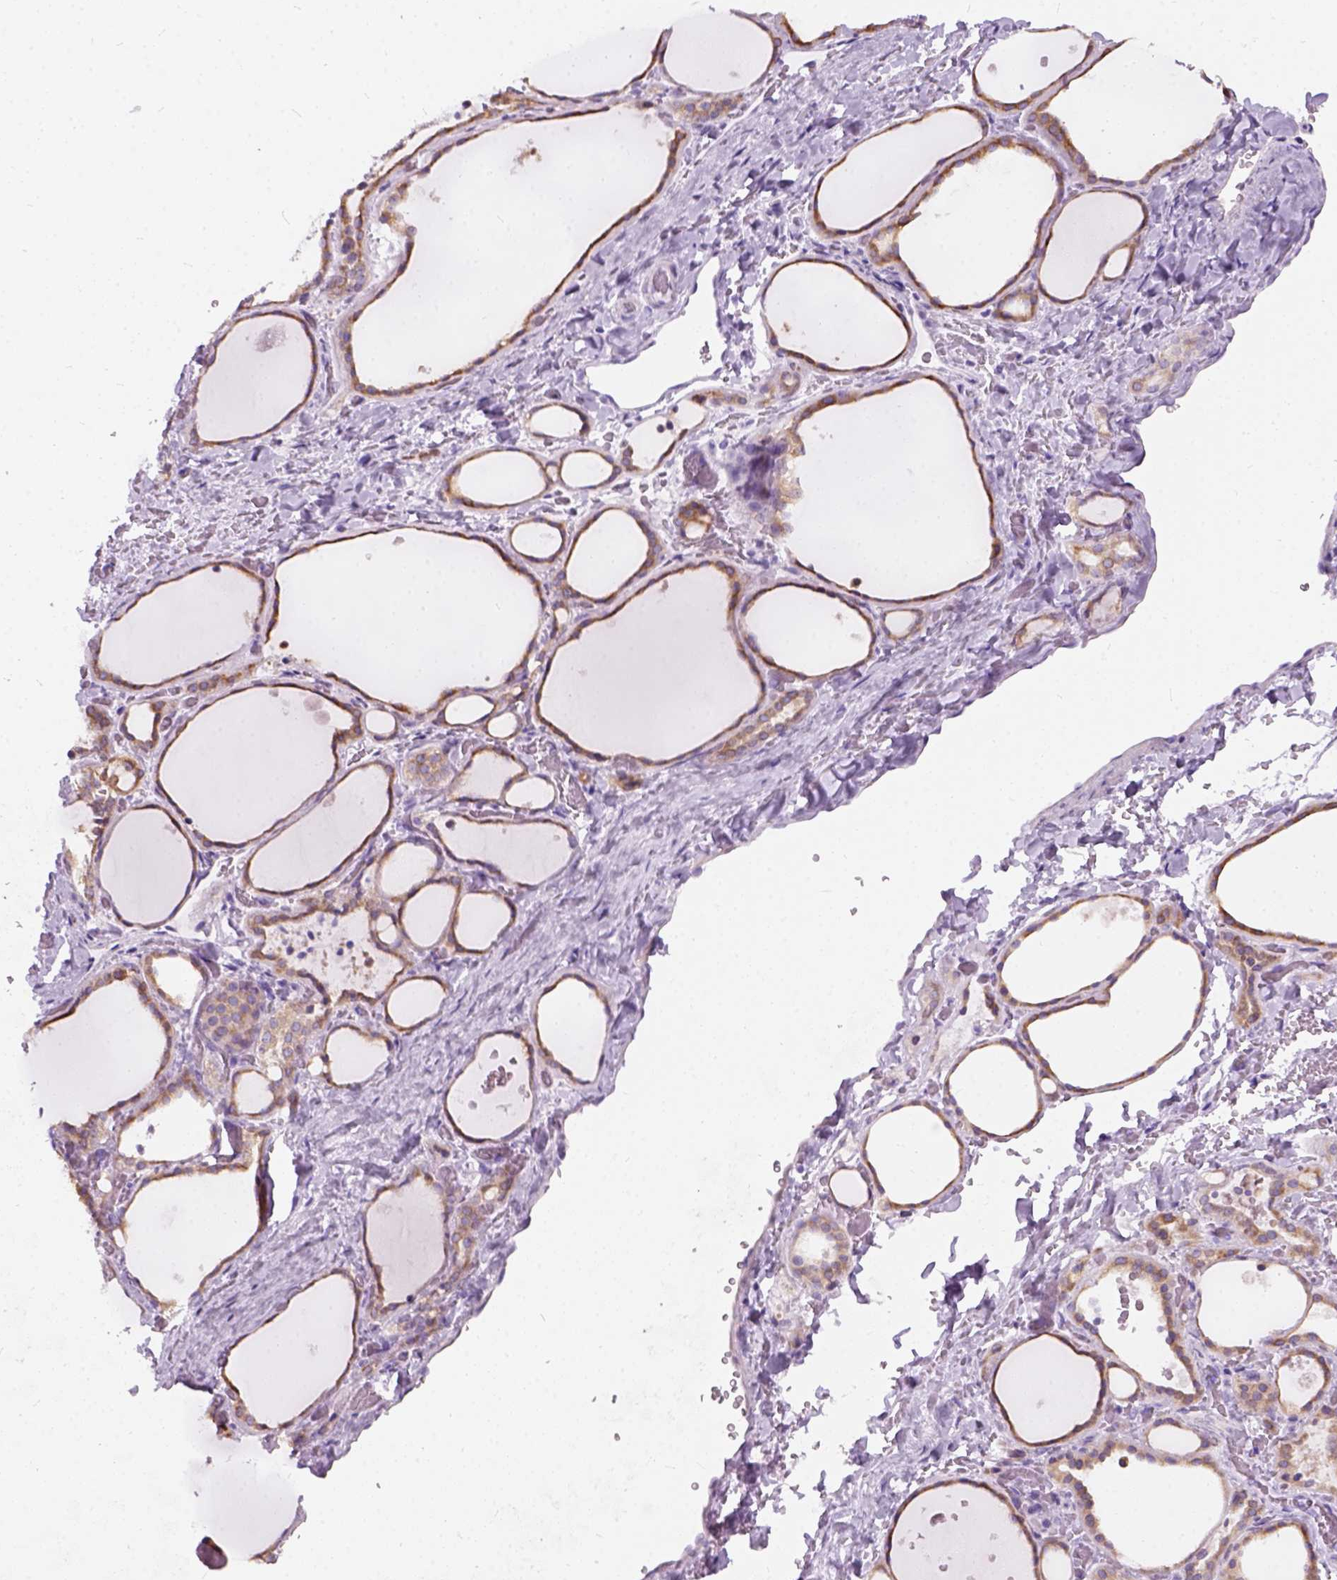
{"staining": {"intensity": "moderate", "quantity": ">75%", "location": "cytoplasmic/membranous"}, "tissue": "thyroid gland", "cell_type": "Glandular cells", "image_type": "normal", "snomed": [{"axis": "morphology", "description": "Normal tissue, NOS"}, {"axis": "topography", "description": "Thyroid gland"}], "caption": "Thyroid gland stained with a brown dye displays moderate cytoplasmic/membranous positive expression in about >75% of glandular cells.", "gene": "AXDND1", "patient": {"sex": "female", "age": 36}}